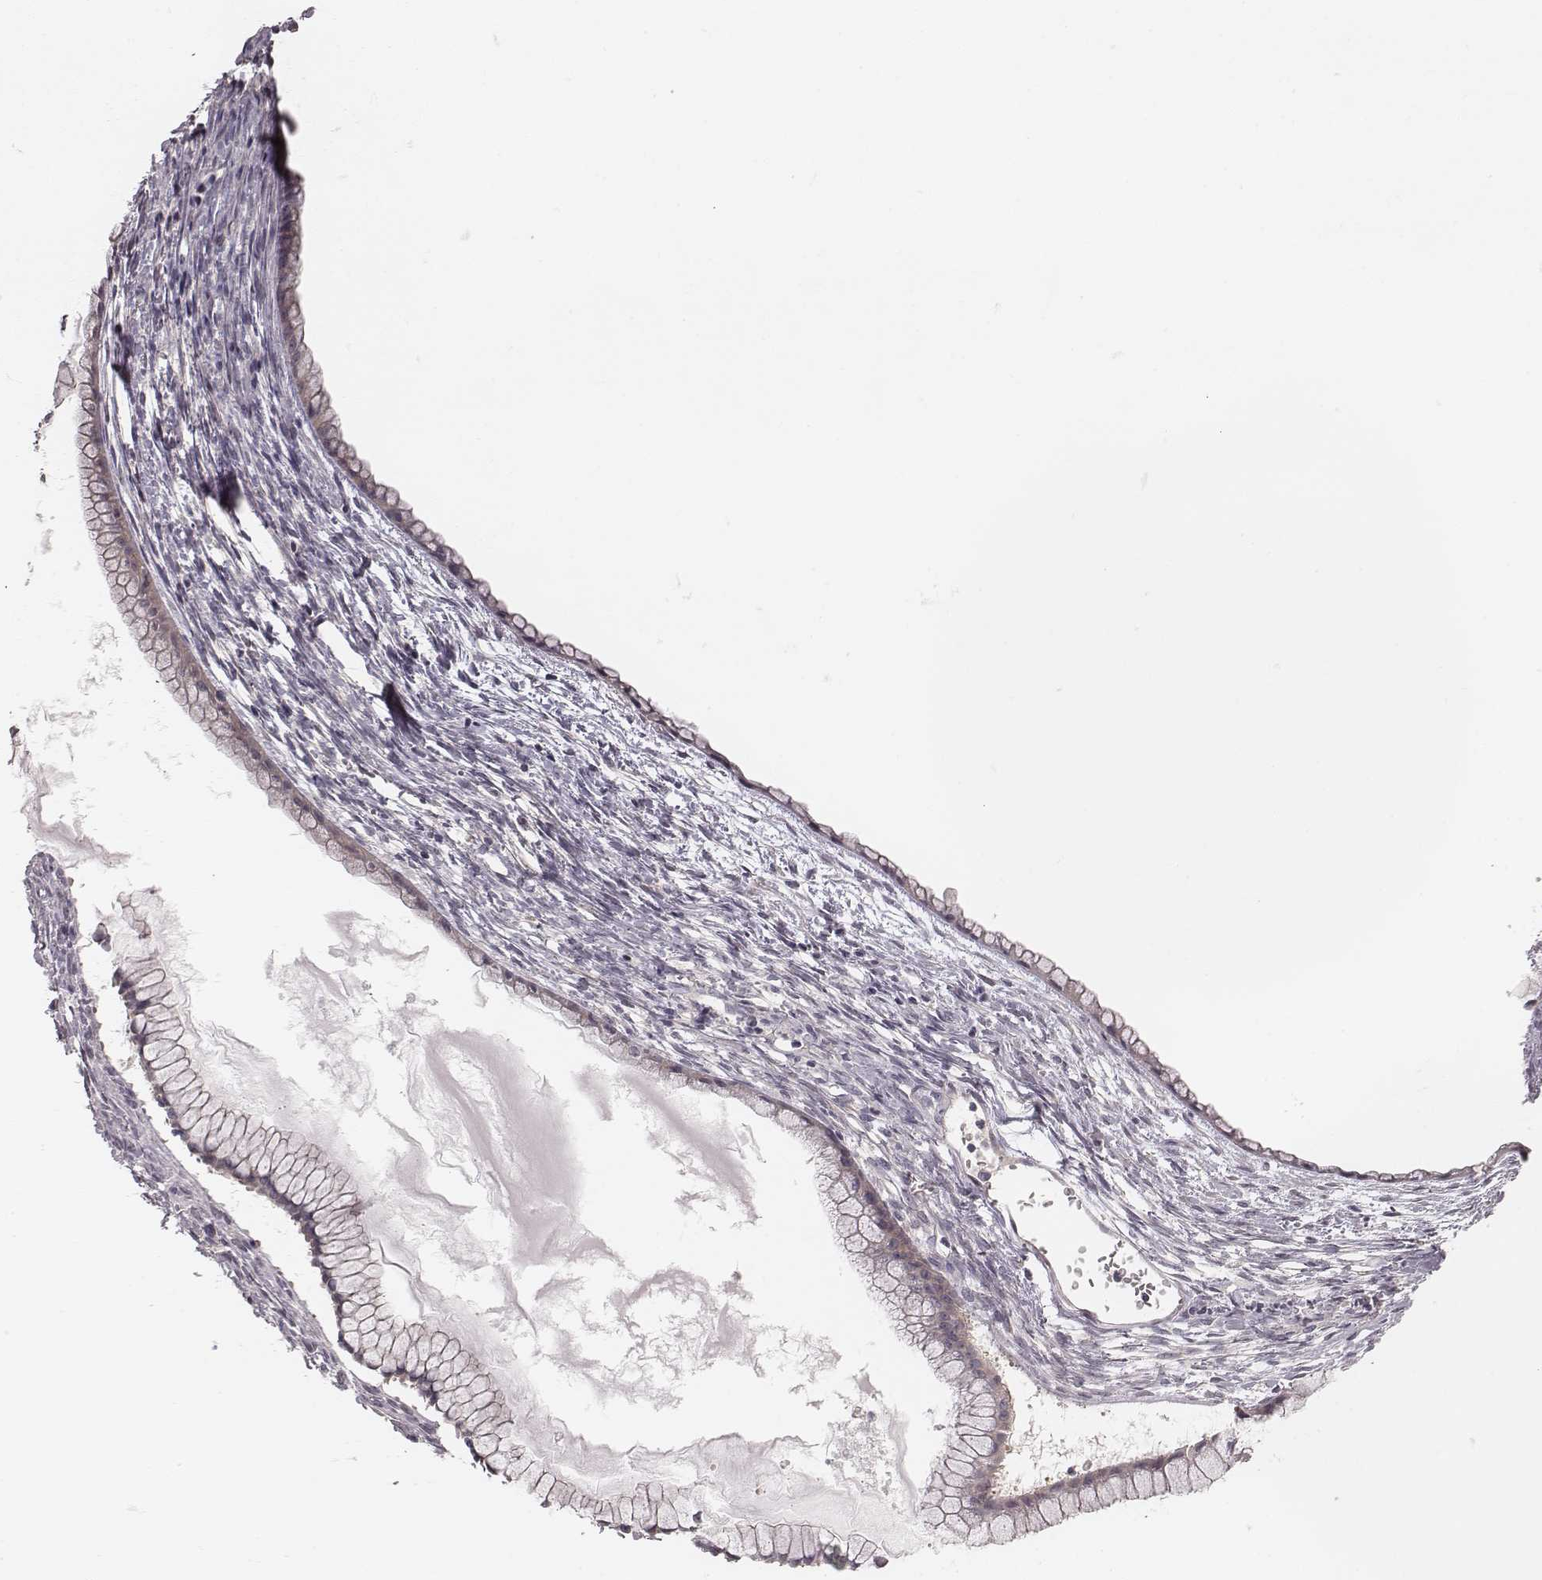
{"staining": {"intensity": "negative", "quantity": "none", "location": "none"}, "tissue": "ovarian cancer", "cell_type": "Tumor cells", "image_type": "cancer", "snomed": [{"axis": "morphology", "description": "Cystadenocarcinoma, mucinous, NOS"}, {"axis": "topography", "description": "Ovary"}], "caption": "Immunohistochemical staining of ovarian cancer (mucinous cystadenocarcinoma) reveals no significant staining in tumor cells.", "gene": "TDRD5", "patient": {"sex": "female", "age": 41}}